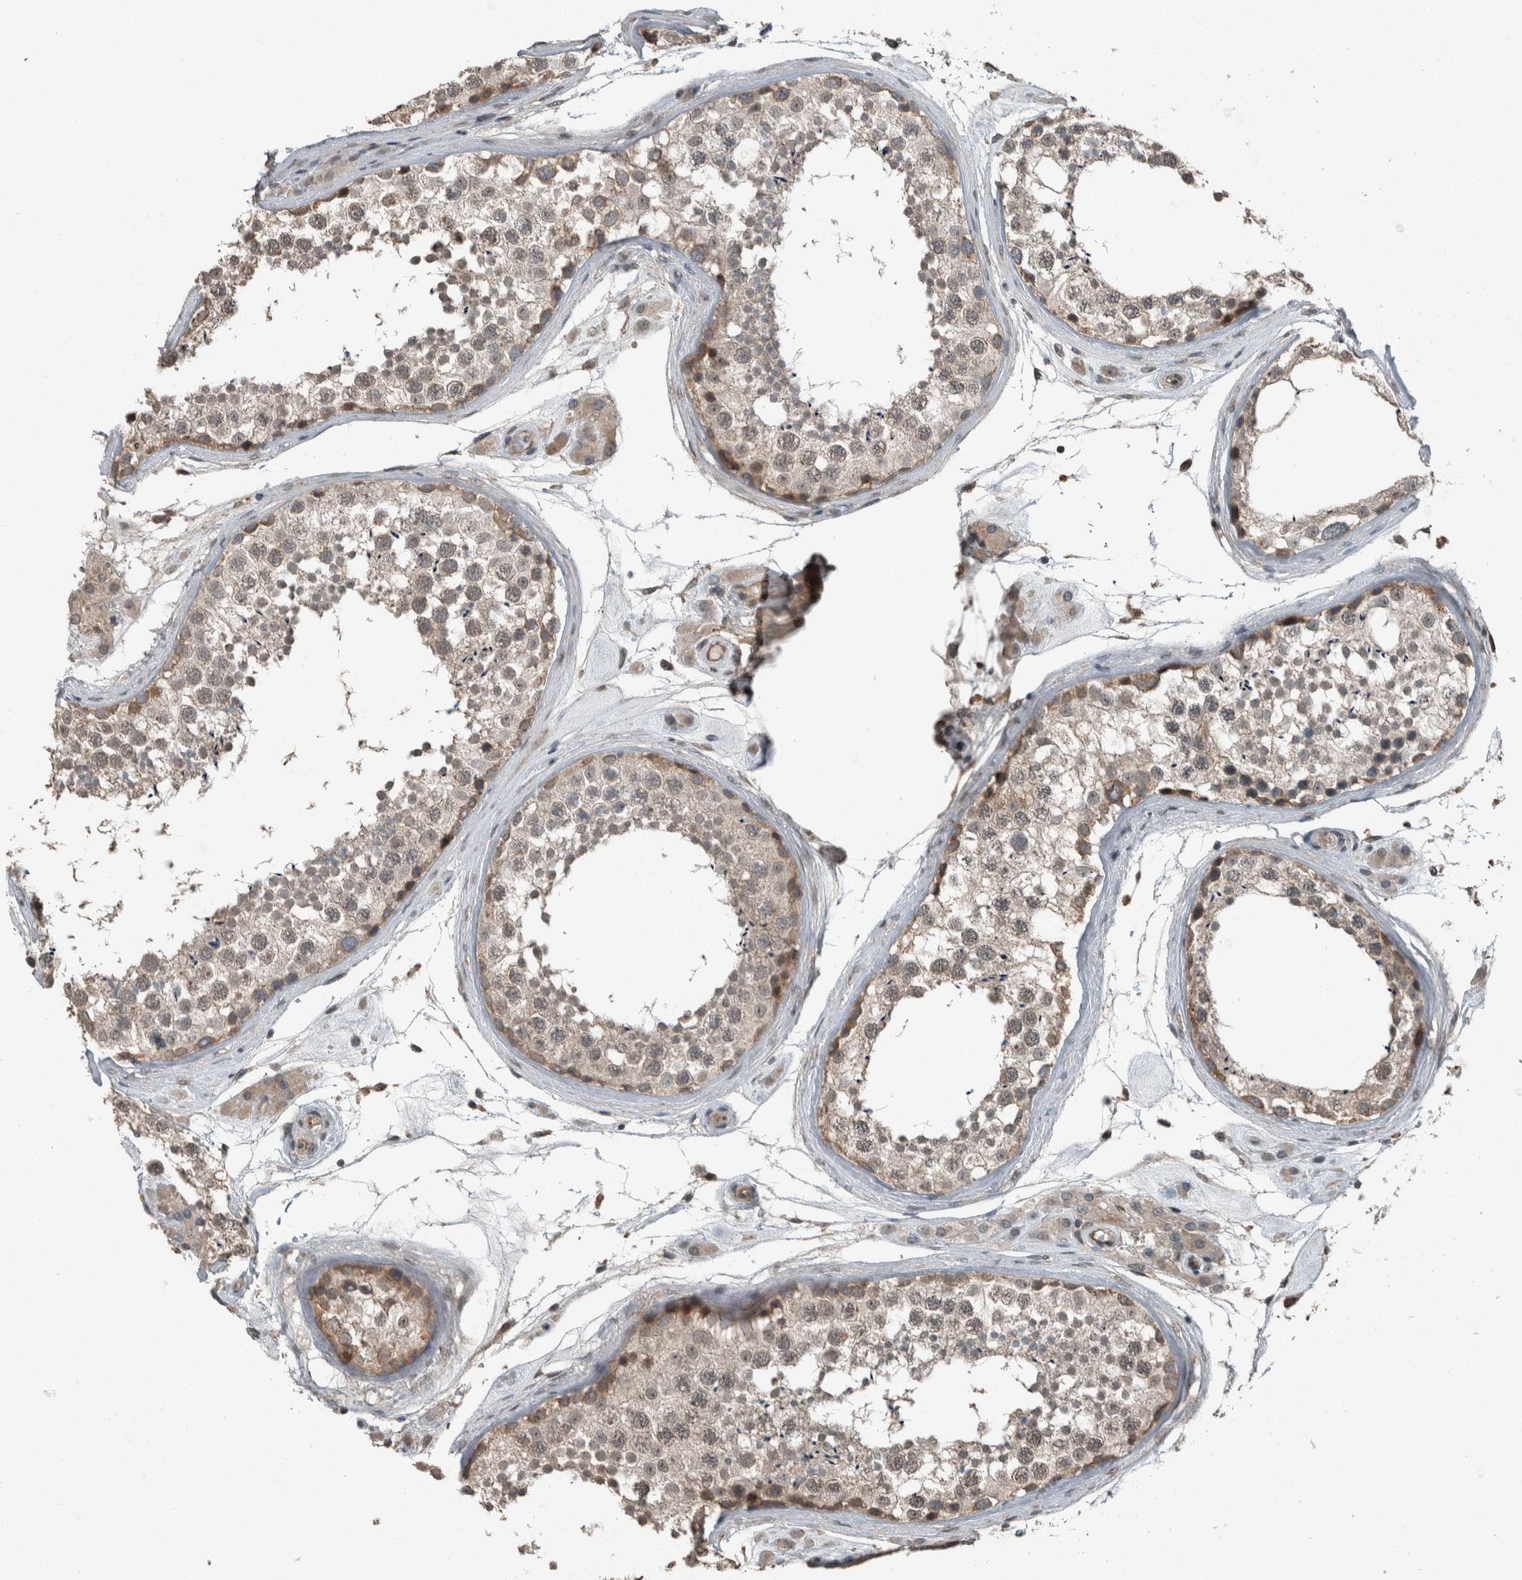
{"staining": {"intensity": "weak", "quantity": ">75%", "location": "cytoplasmic/membranous"}, "tissue": "testis", "cell_type": "Cells in seminiferous ducts", "image_type": "normal", "snomed": [{"axis": "morphology", "description": "Normal tissue, NOS"}, {"axis": "topography", "description": "Testis"}], "caption": "IHC micrograph of normal testis stained for a protein (brown), which demonstrates low levels of weak cytoplasmic/membranous staining in about >75% of cells in seminiferous ducts.", "gene": "MYO1E", "patient": {"sex": "male", "age": 46}}